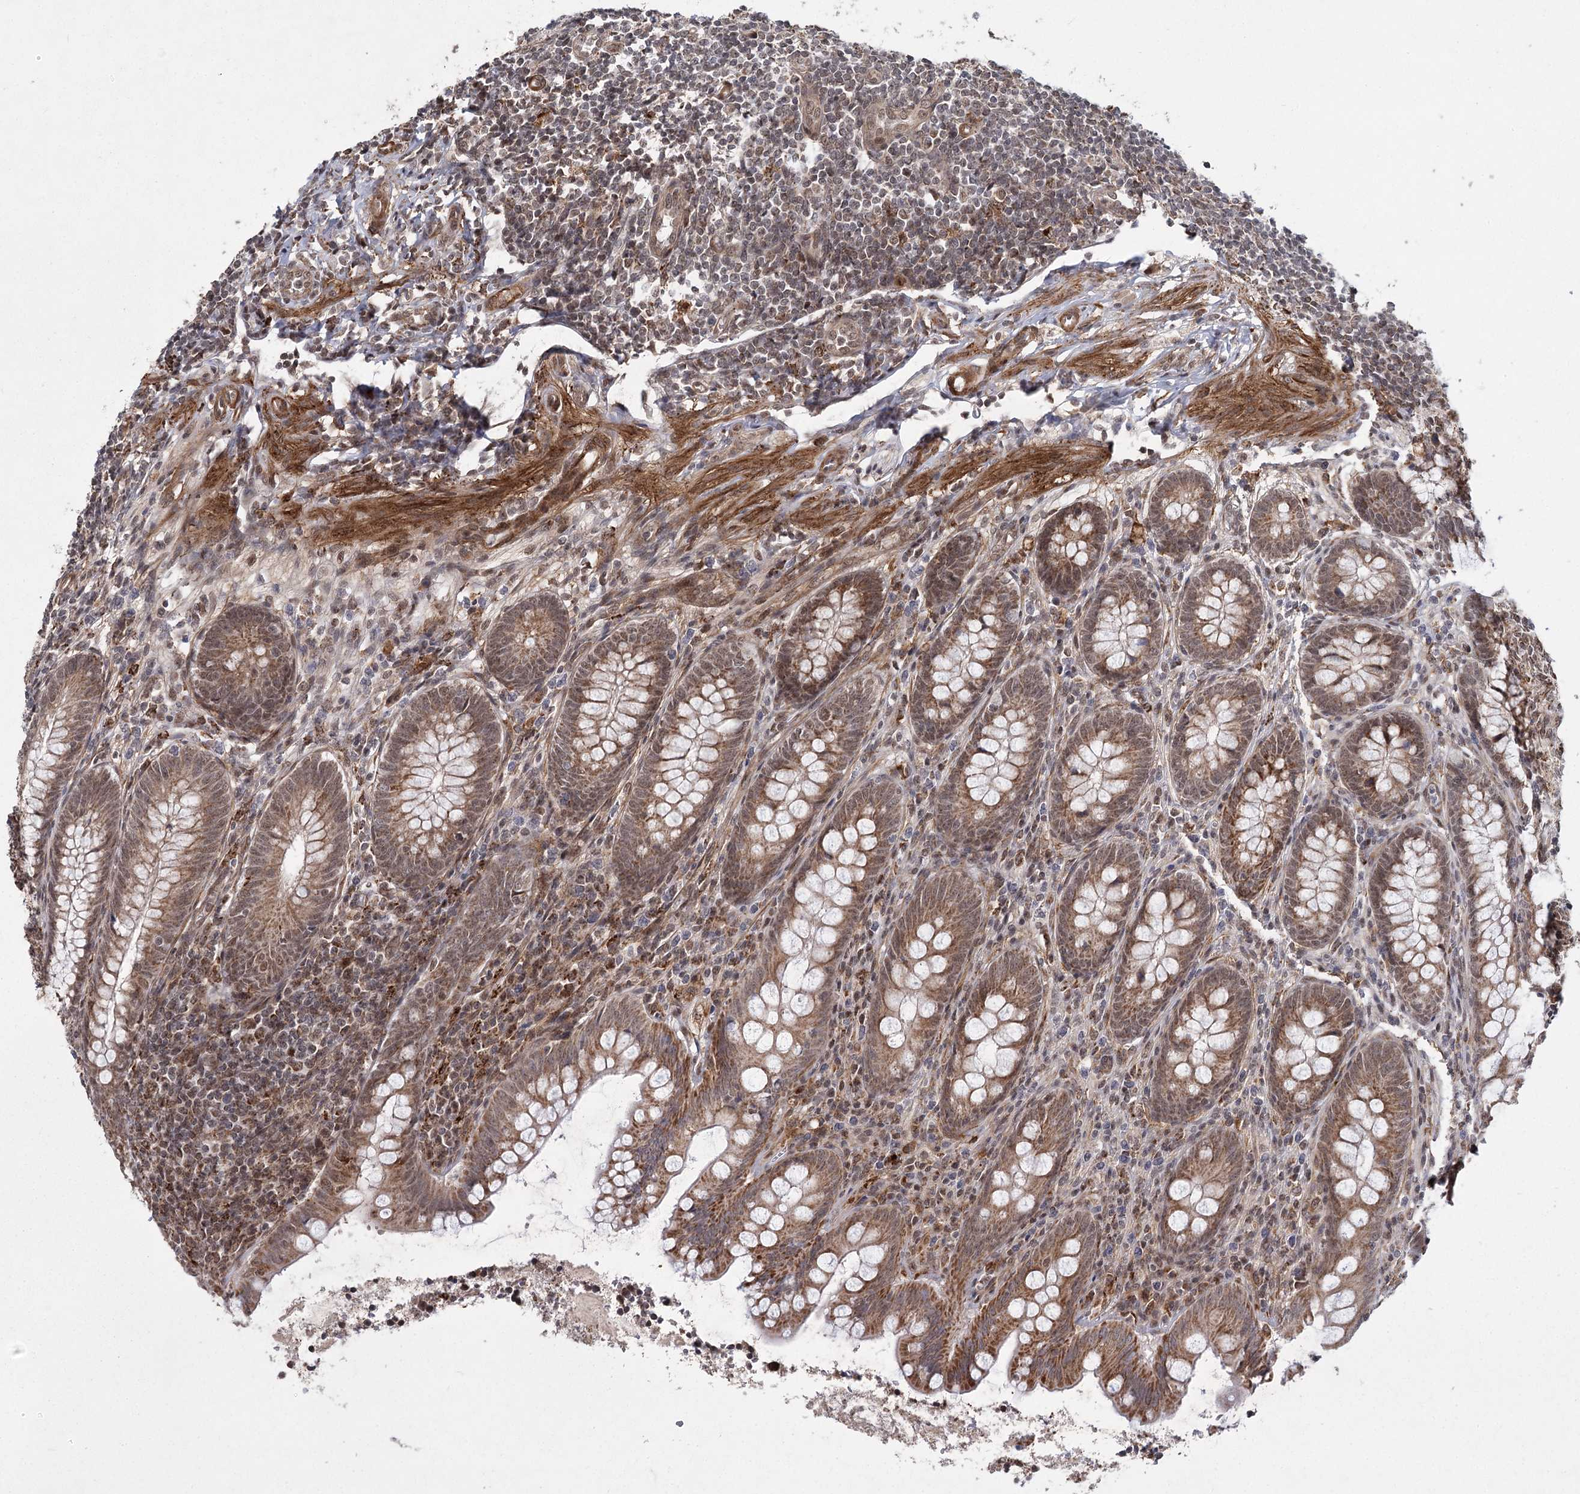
{"staining": {"intensity": "moderate", "quantity": ">75%", "location": "cytoplasmic/membranous,nuclear"}, "tissue": "appendix", "cell_type": "Glandular cells", "image_type": "normal", "snomed": [{"axis": "morphology", "description": "Normal tissue, NOS"}, {"axis": "topography", "description": "Appendix"}], "caption": "Protein expression analysis of unremarkable appendix reveals moderate cytoplasmic/membranous,nuclear expression in approximately >75% of glandular cells.", "gene": "ZCCHC24", "patient": {"sex": "female", "age": 33}}